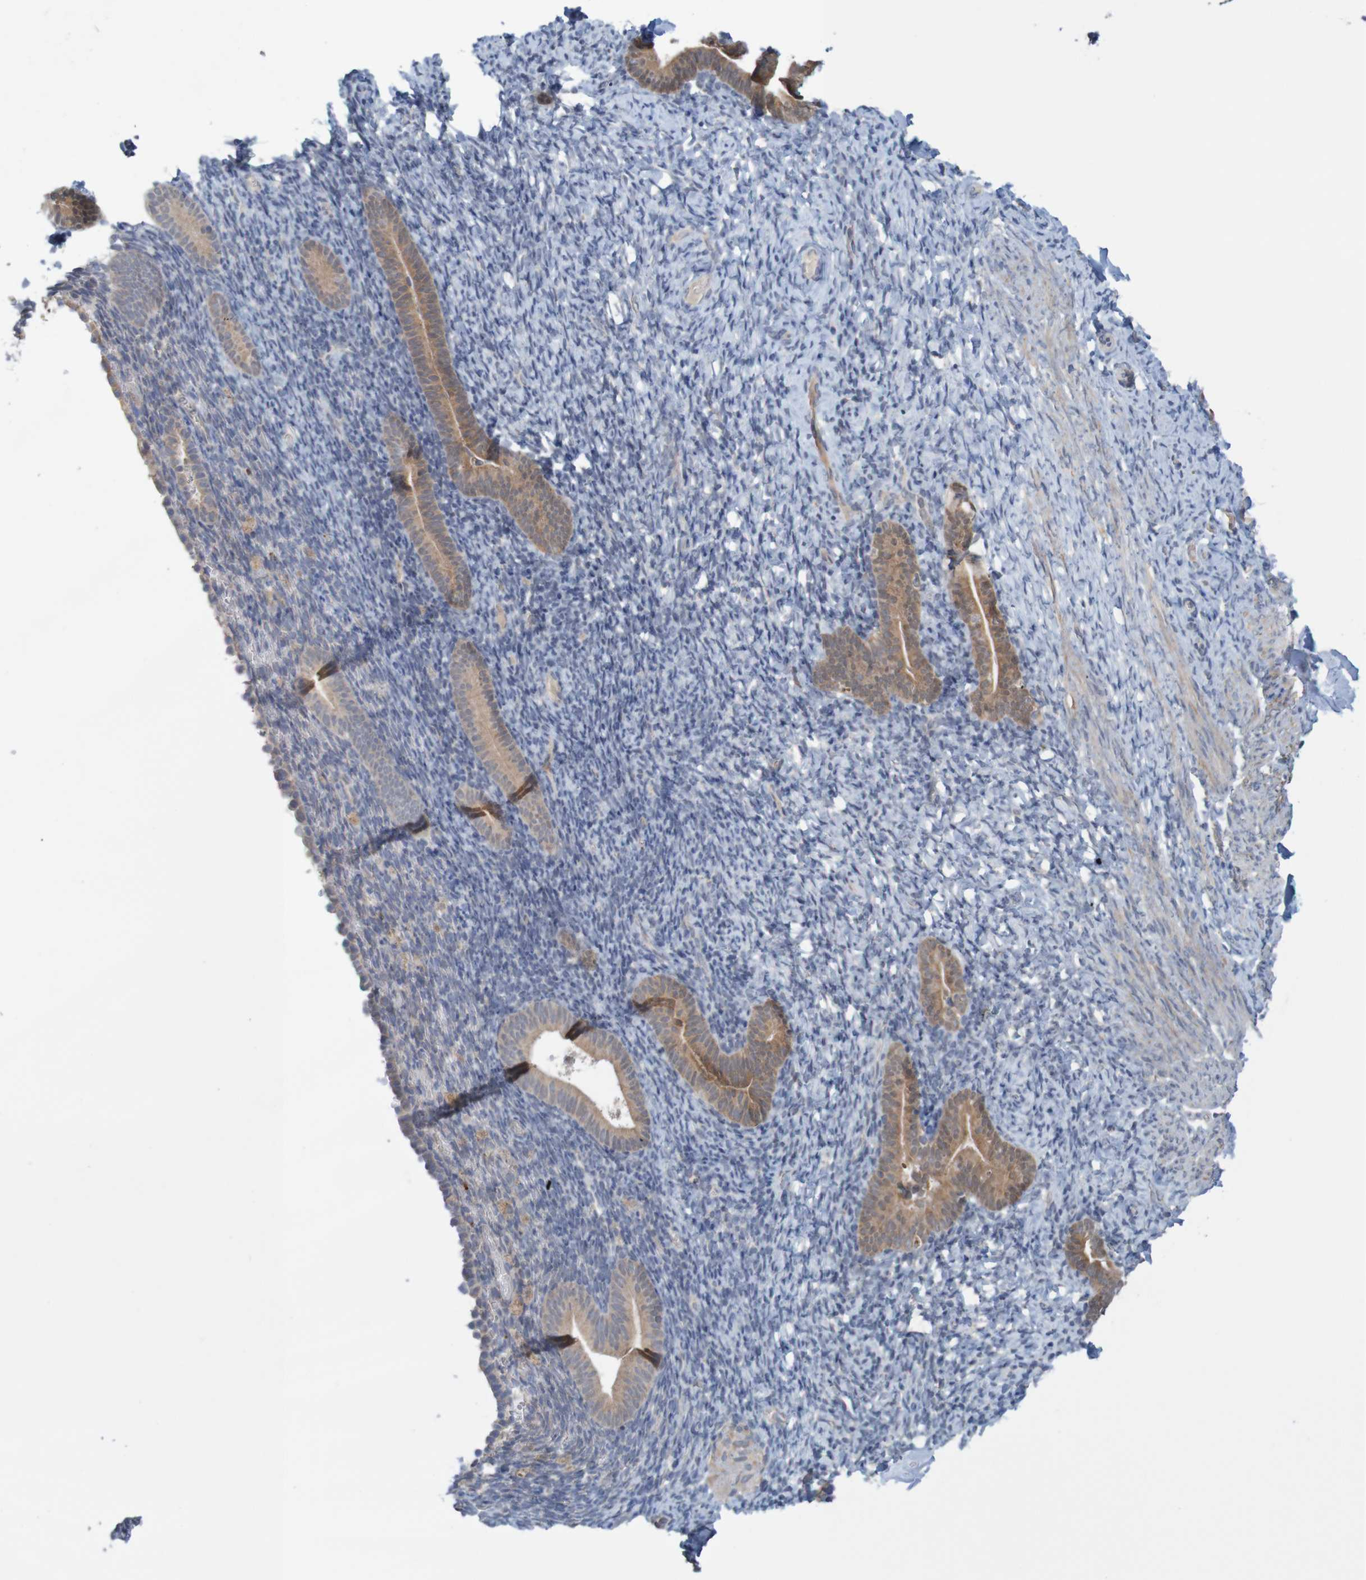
{"staining": {"intensity": "negative", "quantity": "none", "location": "none"}, "tissue": "endometrium", "cell_type": "Cells in endometrial stroma", "image_type": "normal", "snomed": [{"axis": "morphology", "description": "Normal tissue, NOS"}, {"axis": "topography", "description": "Endometrium"}], "caption": "This is a image of immunohistochemistry (IHC) staining of unremarkable endometrium, which shows no positivity in cells in endometrial stroma. The staining was performed using DAB to visualize the protein expression in brown, while the nuclei were stained in blue with hematoxylin (Magnification: 20x).", "gene": "ANKK1", "patient": {"sex": "female", "age": 51}}